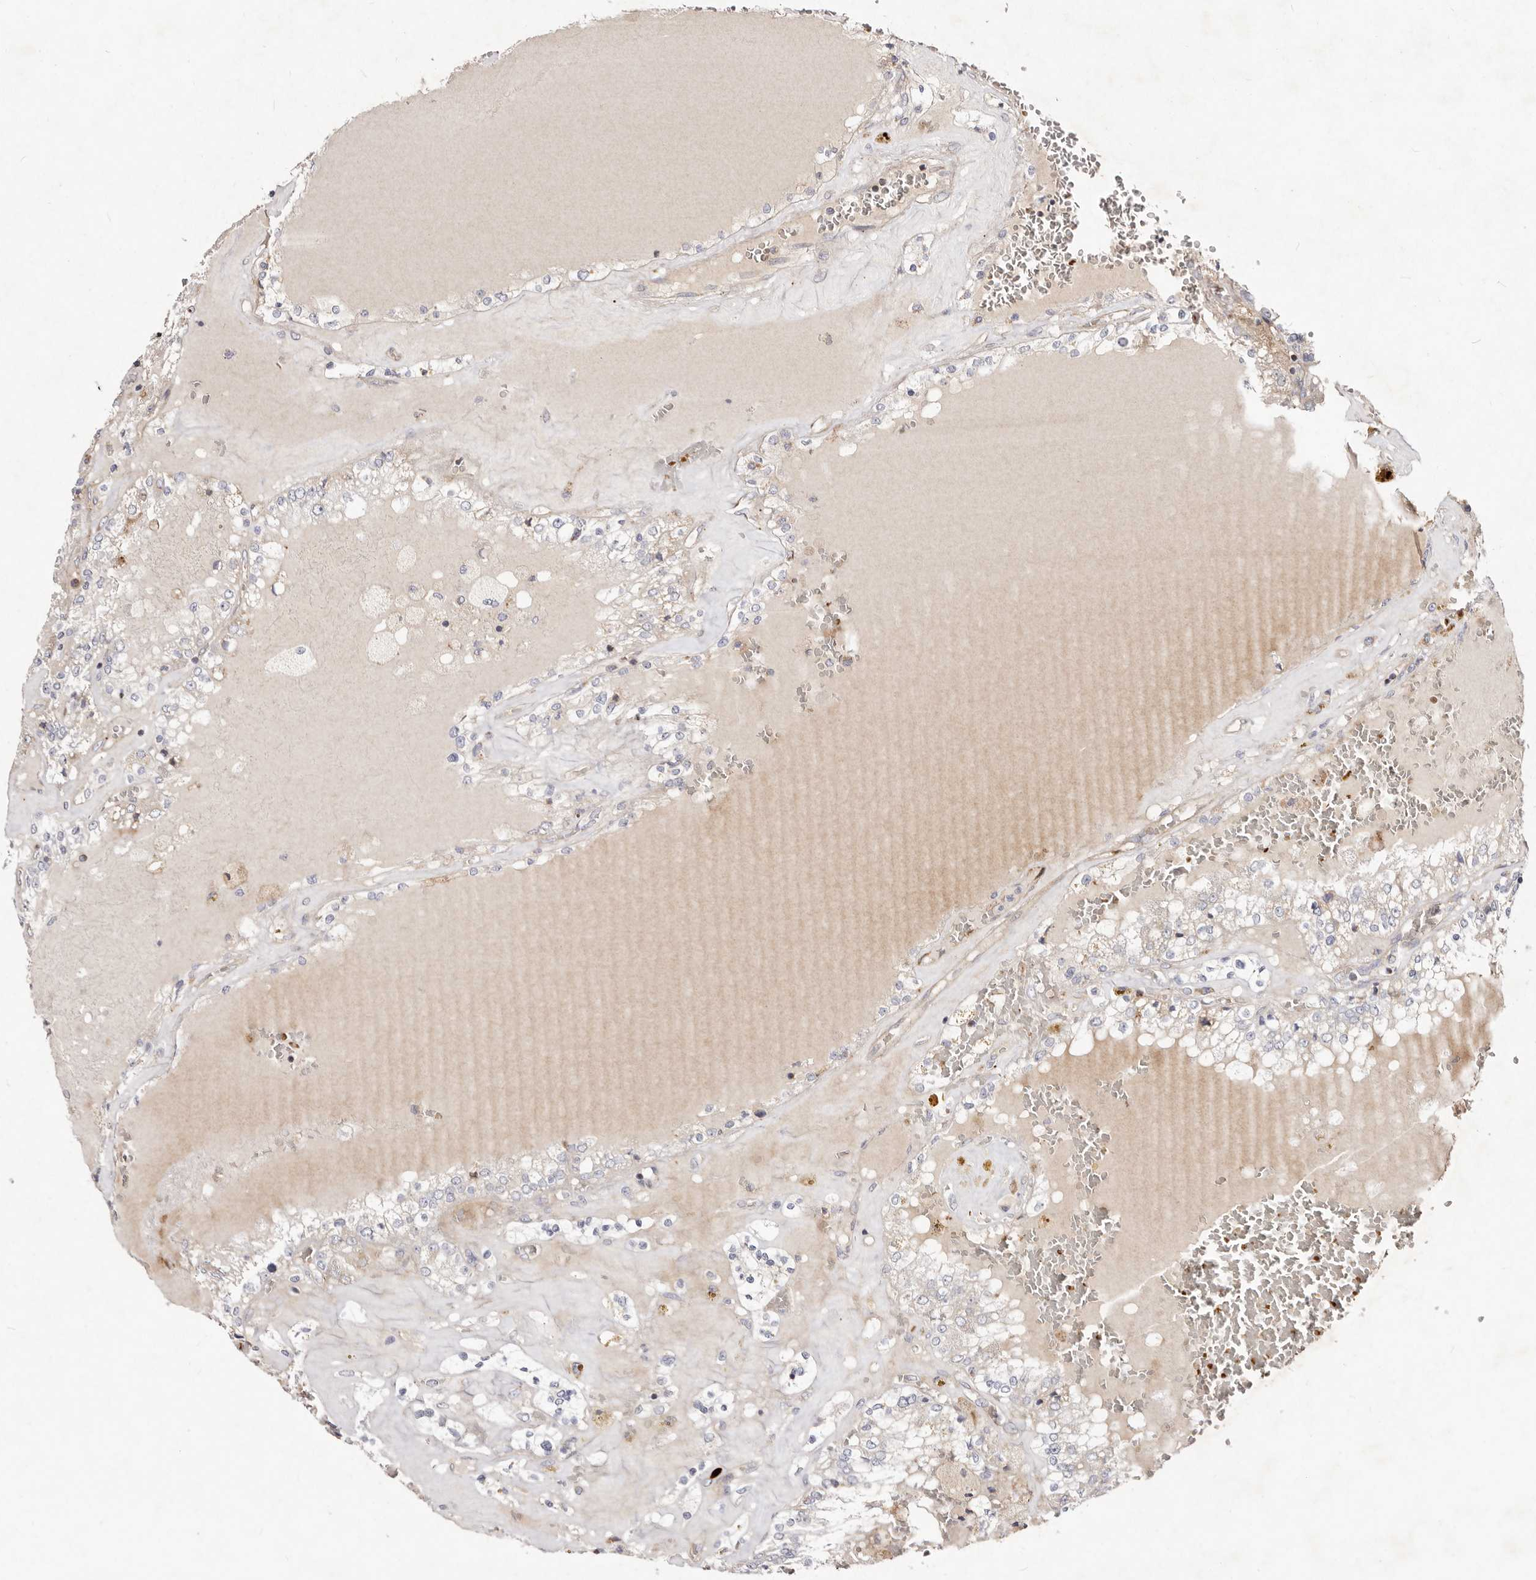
{"staining": {"intensity": "negative", "quantity": "none", "location": "none"}, "tissue": "renal cancer", "cell_type": "Tumor cells", "image_type": "cancer", "snomed": [{"axis": "morphology", "description": "Adenocarcinoma, NOS"}, {"axis": "topography", "description": "Kidney"}], "caption": "Immunohistochemical staining of human adenocarcinoma (renal) reveals no significant expression in tumor cells.", "gene": "SLC25A20", "patient": {"sex": "female", "age": 56}}